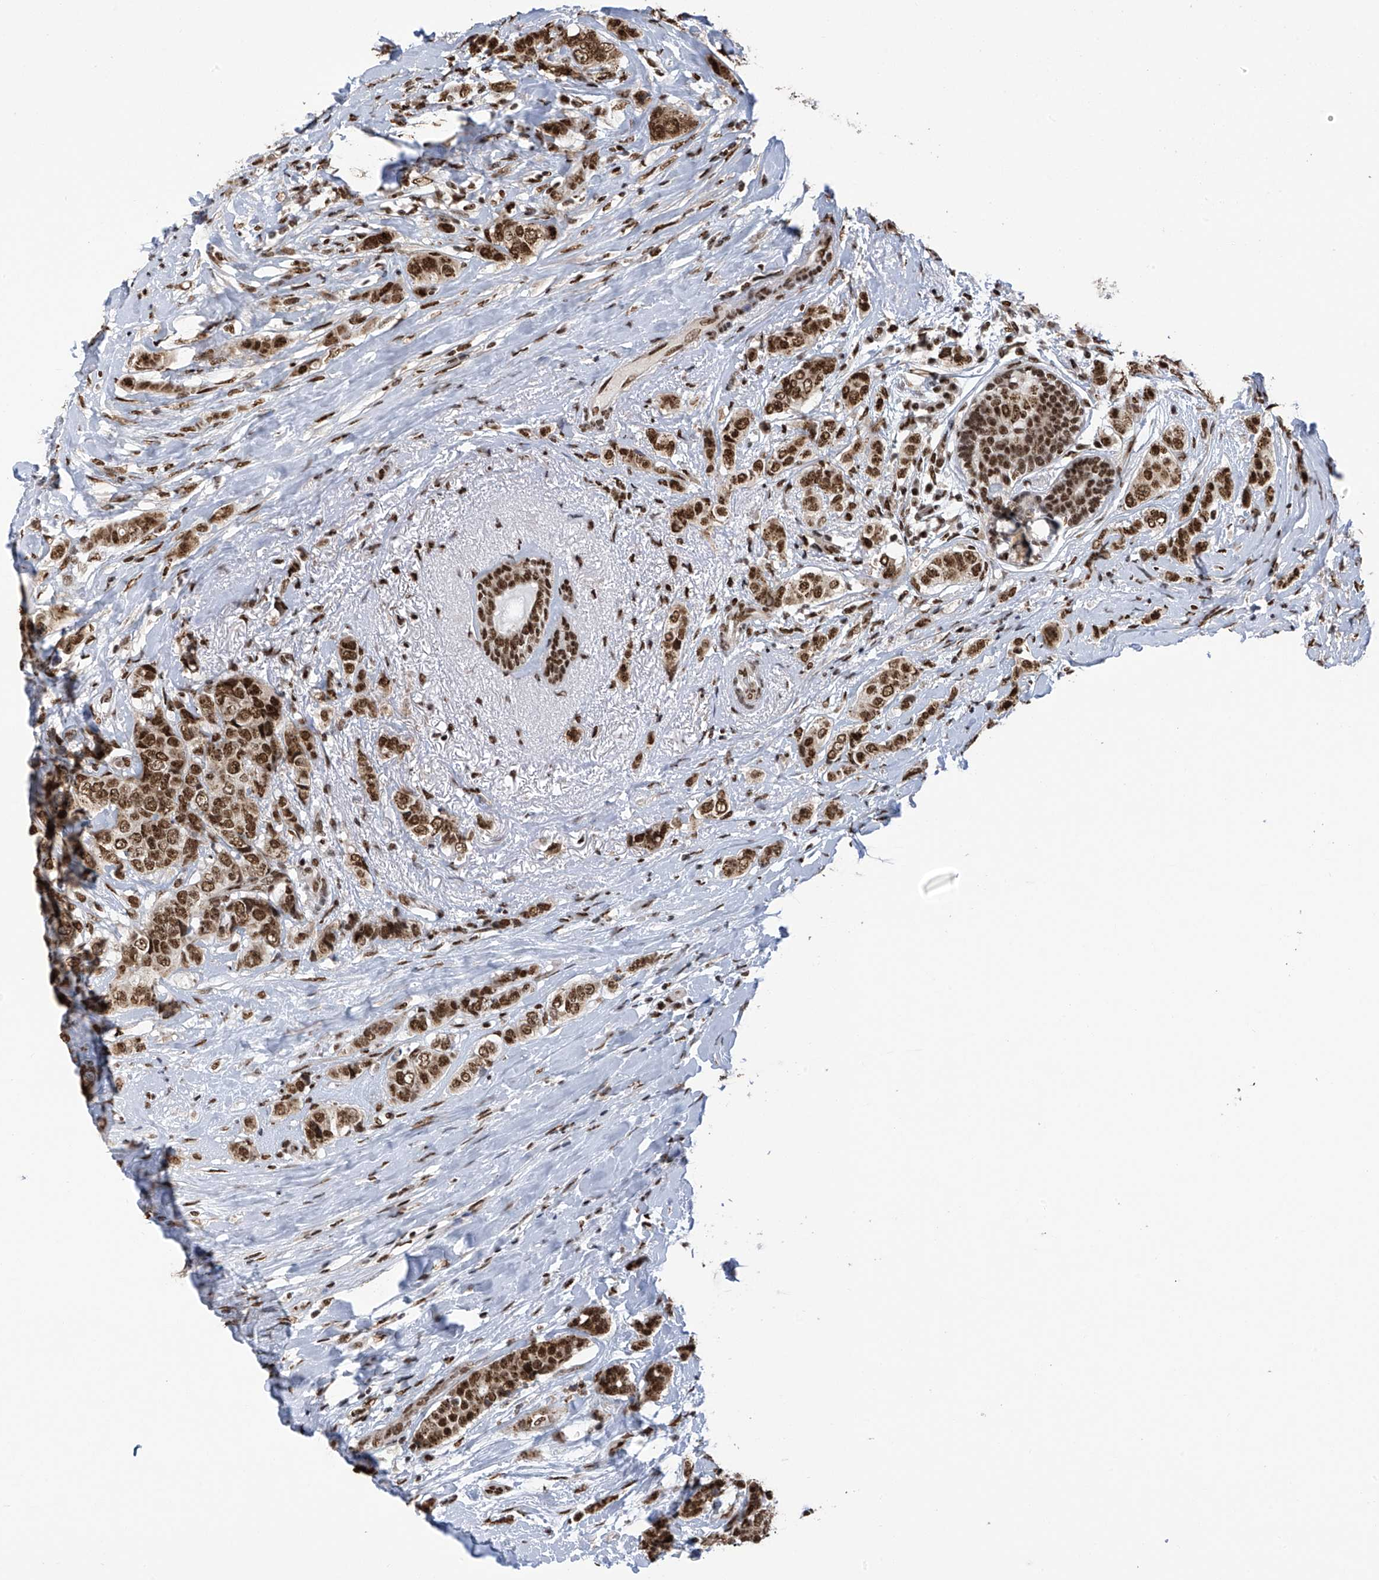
{"staining": {"intensity": "strong", "quantity": ">75%", "location": "cytoplasmic/membranous,nuclear"}, "tissue": "breast cancer", "cell_type": "Tumor cells", "image_type": "cancer", "snomed": [{"axis": "morphology", "description": "Lobular carcinoma"}, {"axis": "topography", "description": "Breast"}], "caption": "Breast cancer (lobular carcinoma) stained with a protein marker displays strong staining in tumor cells.", "gene": "APLF", "patient": {"sex": "female", "age": 51}}